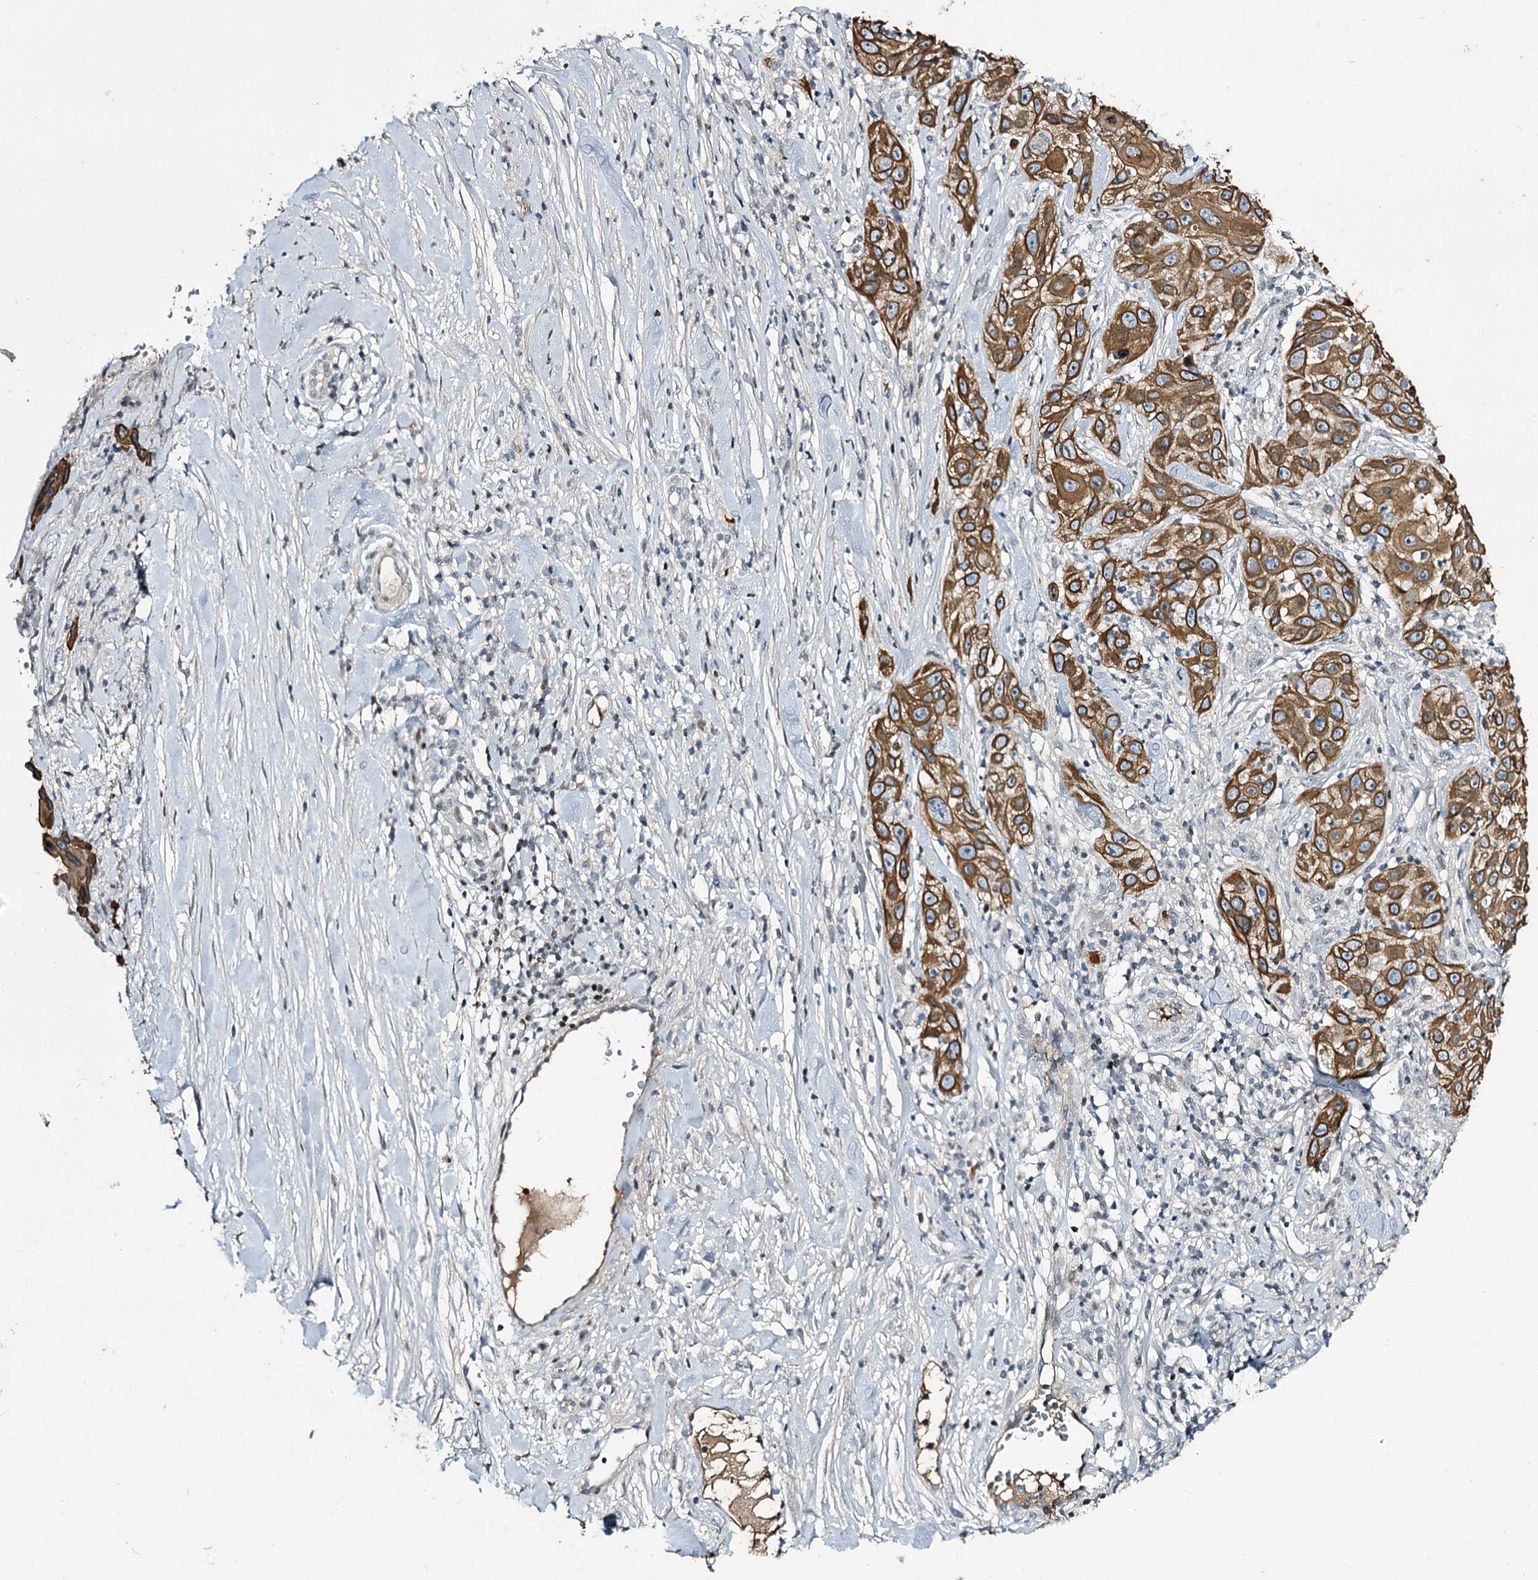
{"staining": {"intensity": "moderate", "quantity": ">75%", "location": "cytoplasmic/membranous"}, "tissue": "skin cancer", "cell_type": "Tumor cells", "image_type": "cancer", "snomed": [{"axis": "morphology", "description": "Squamous cell carcinoma, NOS"}, {"axis": "topography", "description": "Skin"}], "caption": "Protein staining of skin cancer tissue exhibits moderate cytoplasmic/membranous positivity in approximately >75% of tumor cells.", "gene": "ITFG2", "patient": {"sex": "female", "age": 44}}